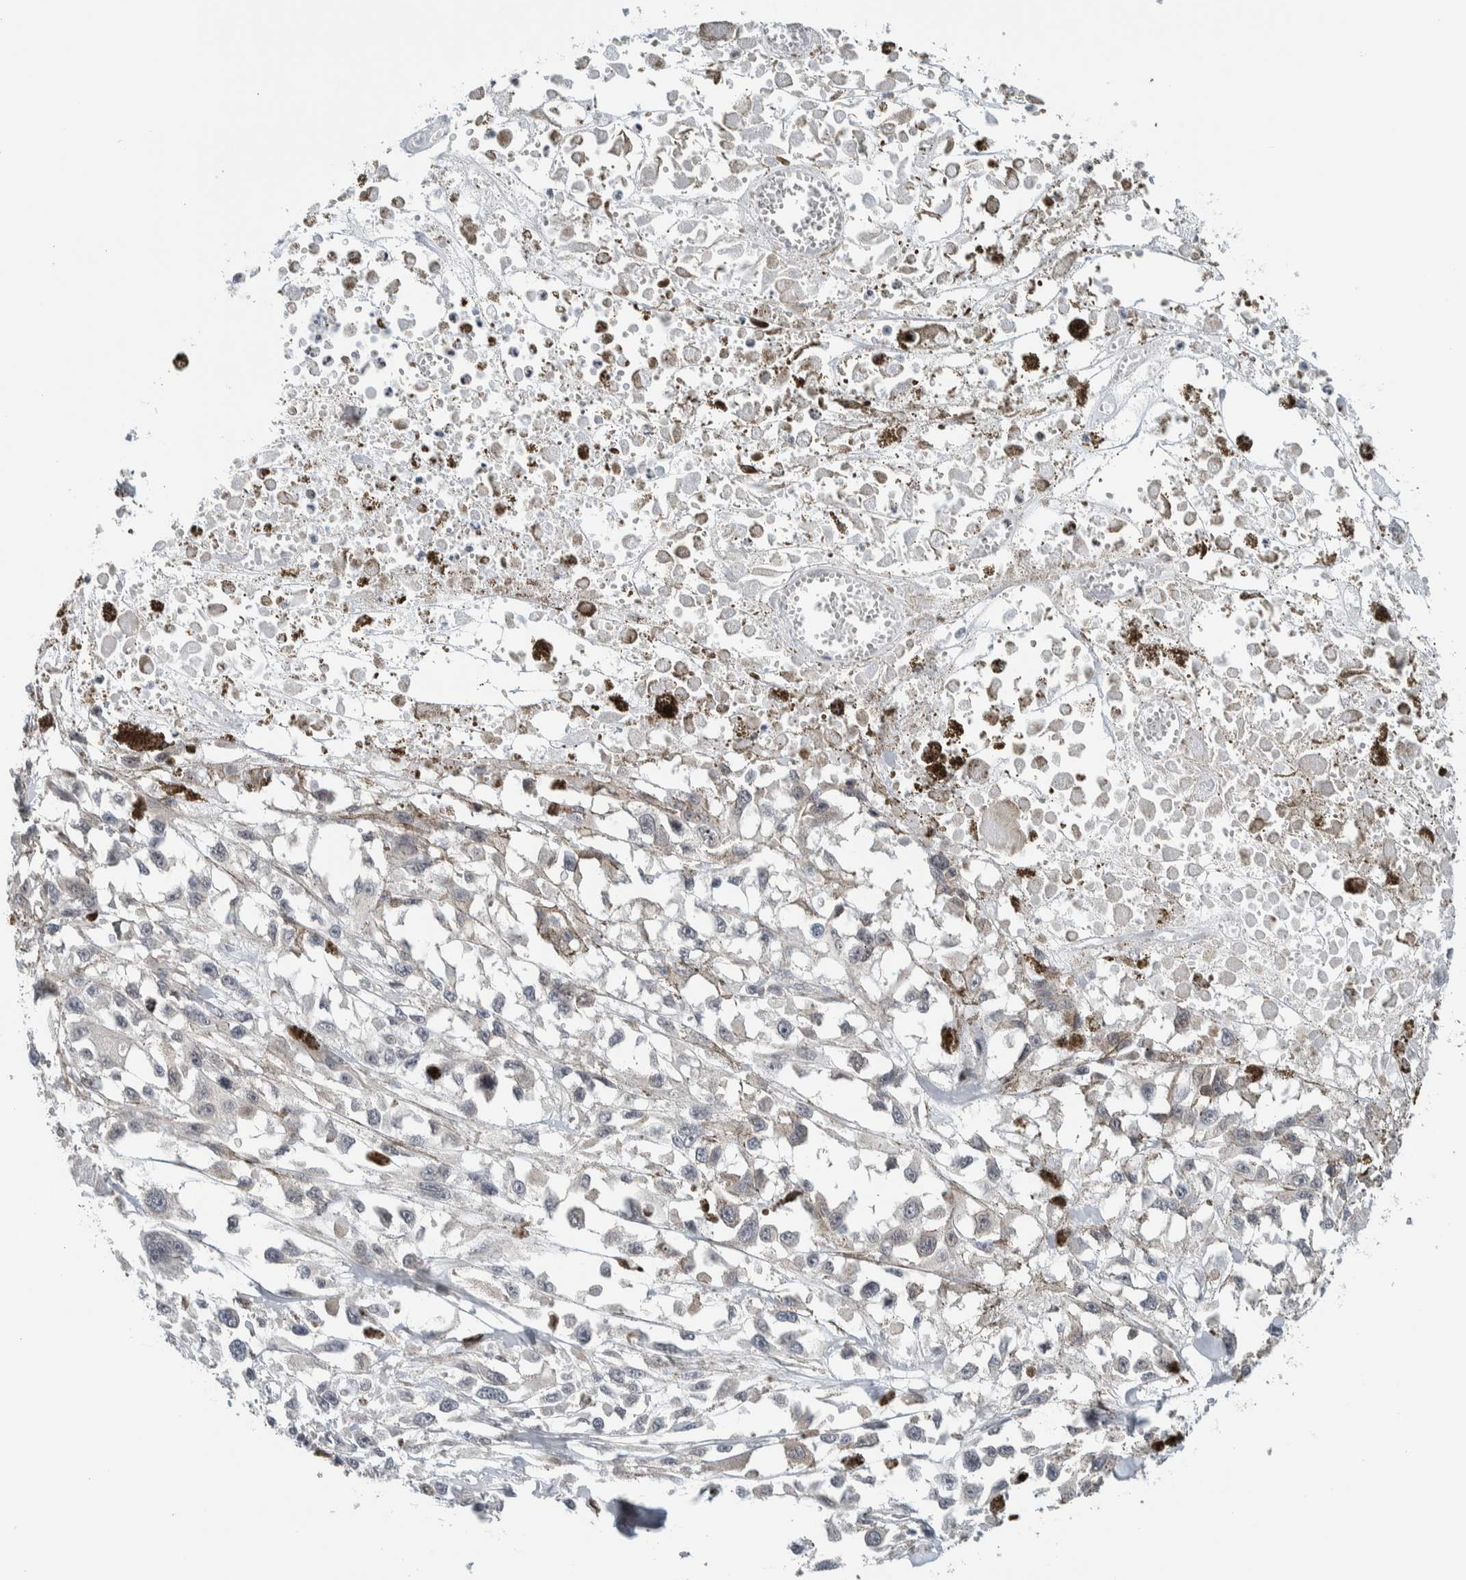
{"staining": {"intensity": "negative", "quantity": "none", "location": "none"}, "tissue": "melanoma", "cell_type": "Tumor cells", "image_type": "cancer", "snomed": [{"axis": "morphology", "description": "Malignant melanoma, Metastatic site"}, {"axis": "topography", "description": "Lymph node"}], "caption": "This is a photomicrograph of IHC staining of malignant melanoma (metastatic site), which shows no staining in tumor cells.", "gene": "NEUROD1", "patient": {"sex": "male", "age": 59}}